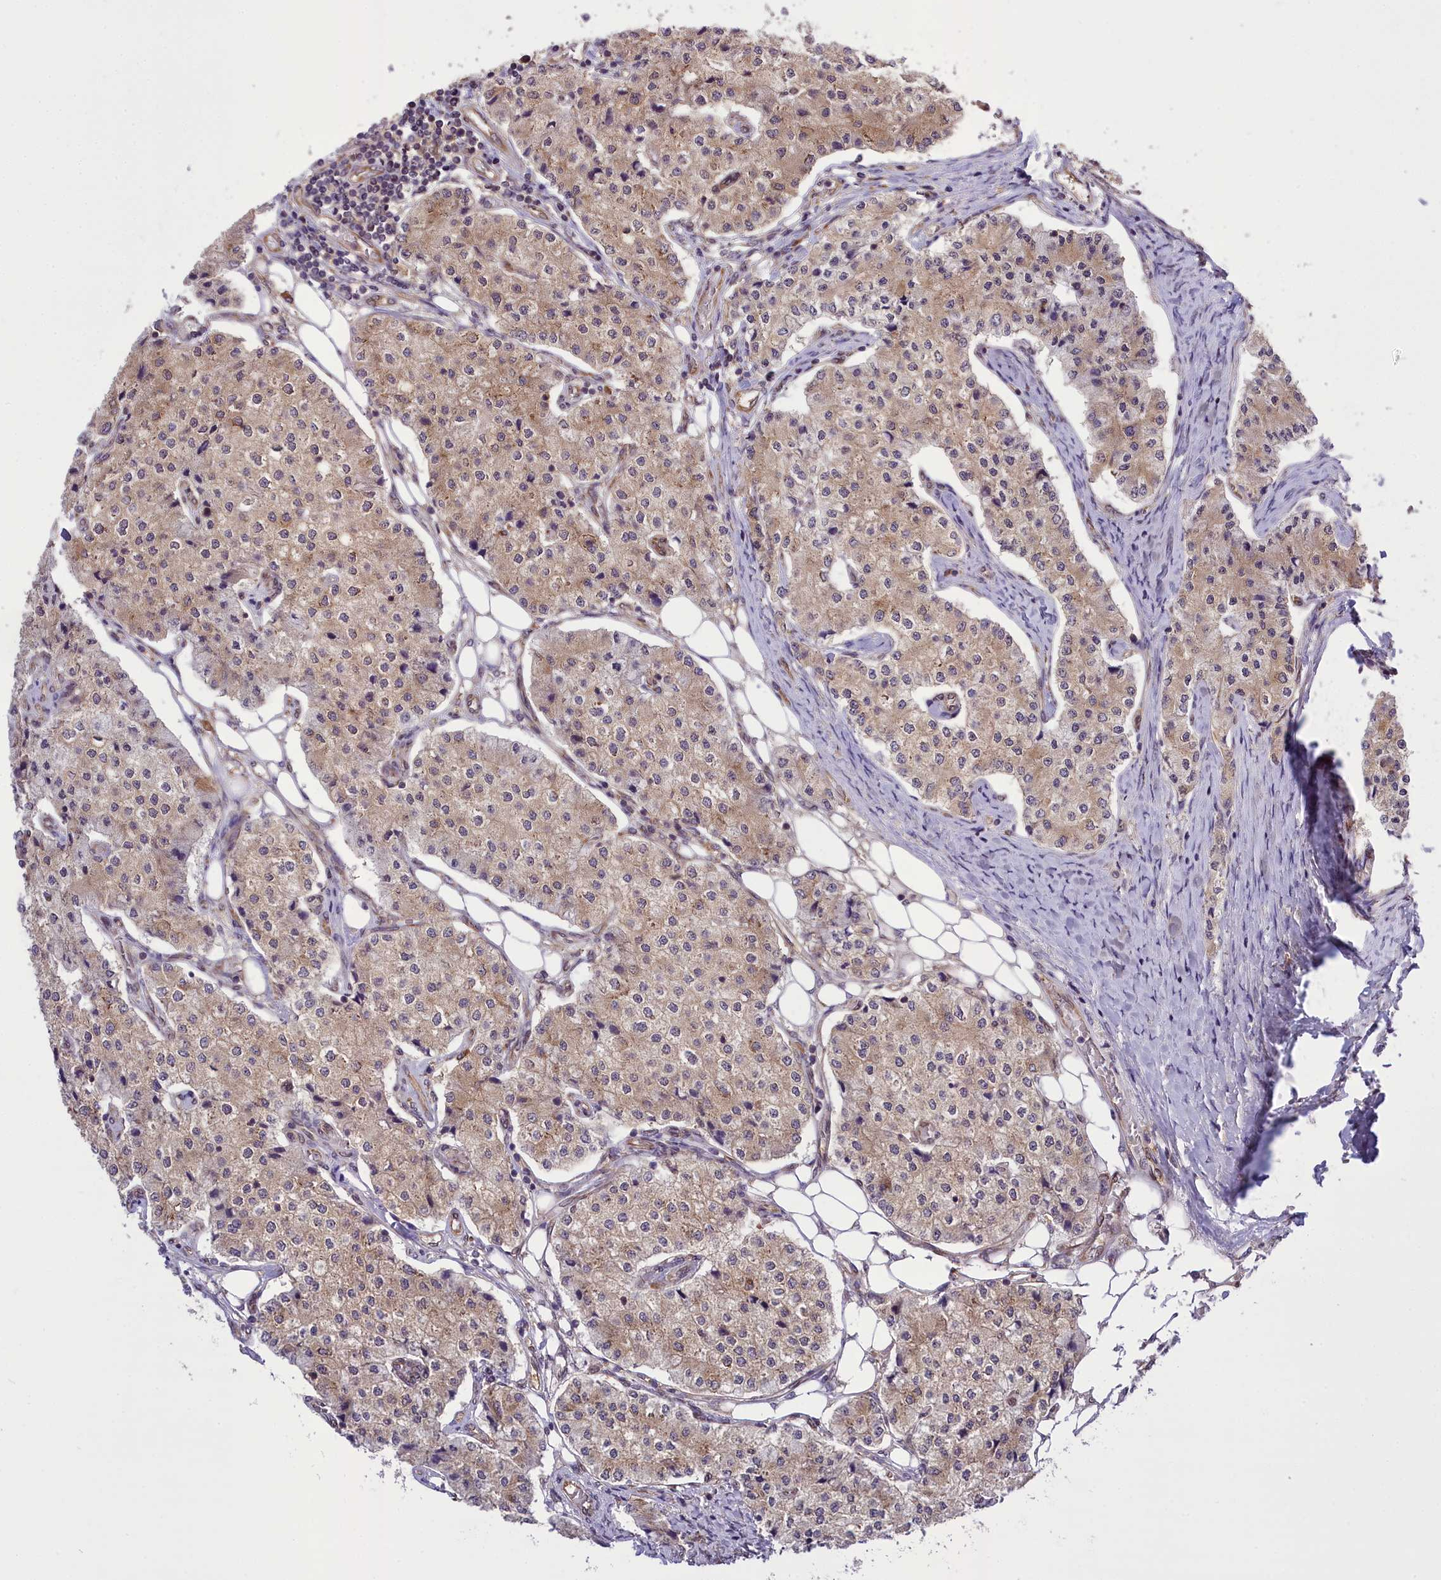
{"staining": {"intensity": "weak", "quantity": "25%-75%", "location": "cytoplasmic/membranous"}, "tissue": "carcinoid", "cell_type": "Tumor cells", "image_type": "cancer", "snomed": [{"axis": "morphology", "description": "Carcinoid, malignant, NOS"}, {"axis": "topography", "description": "Colon"}], "caption": "IHC of carcinoid demonstrates low levels of weak cytoplasmic/membranous expression in about 25%-75% of tumor cells.", "gene": "DHCR7", "patient": {"sex": "female", "age": 52}}